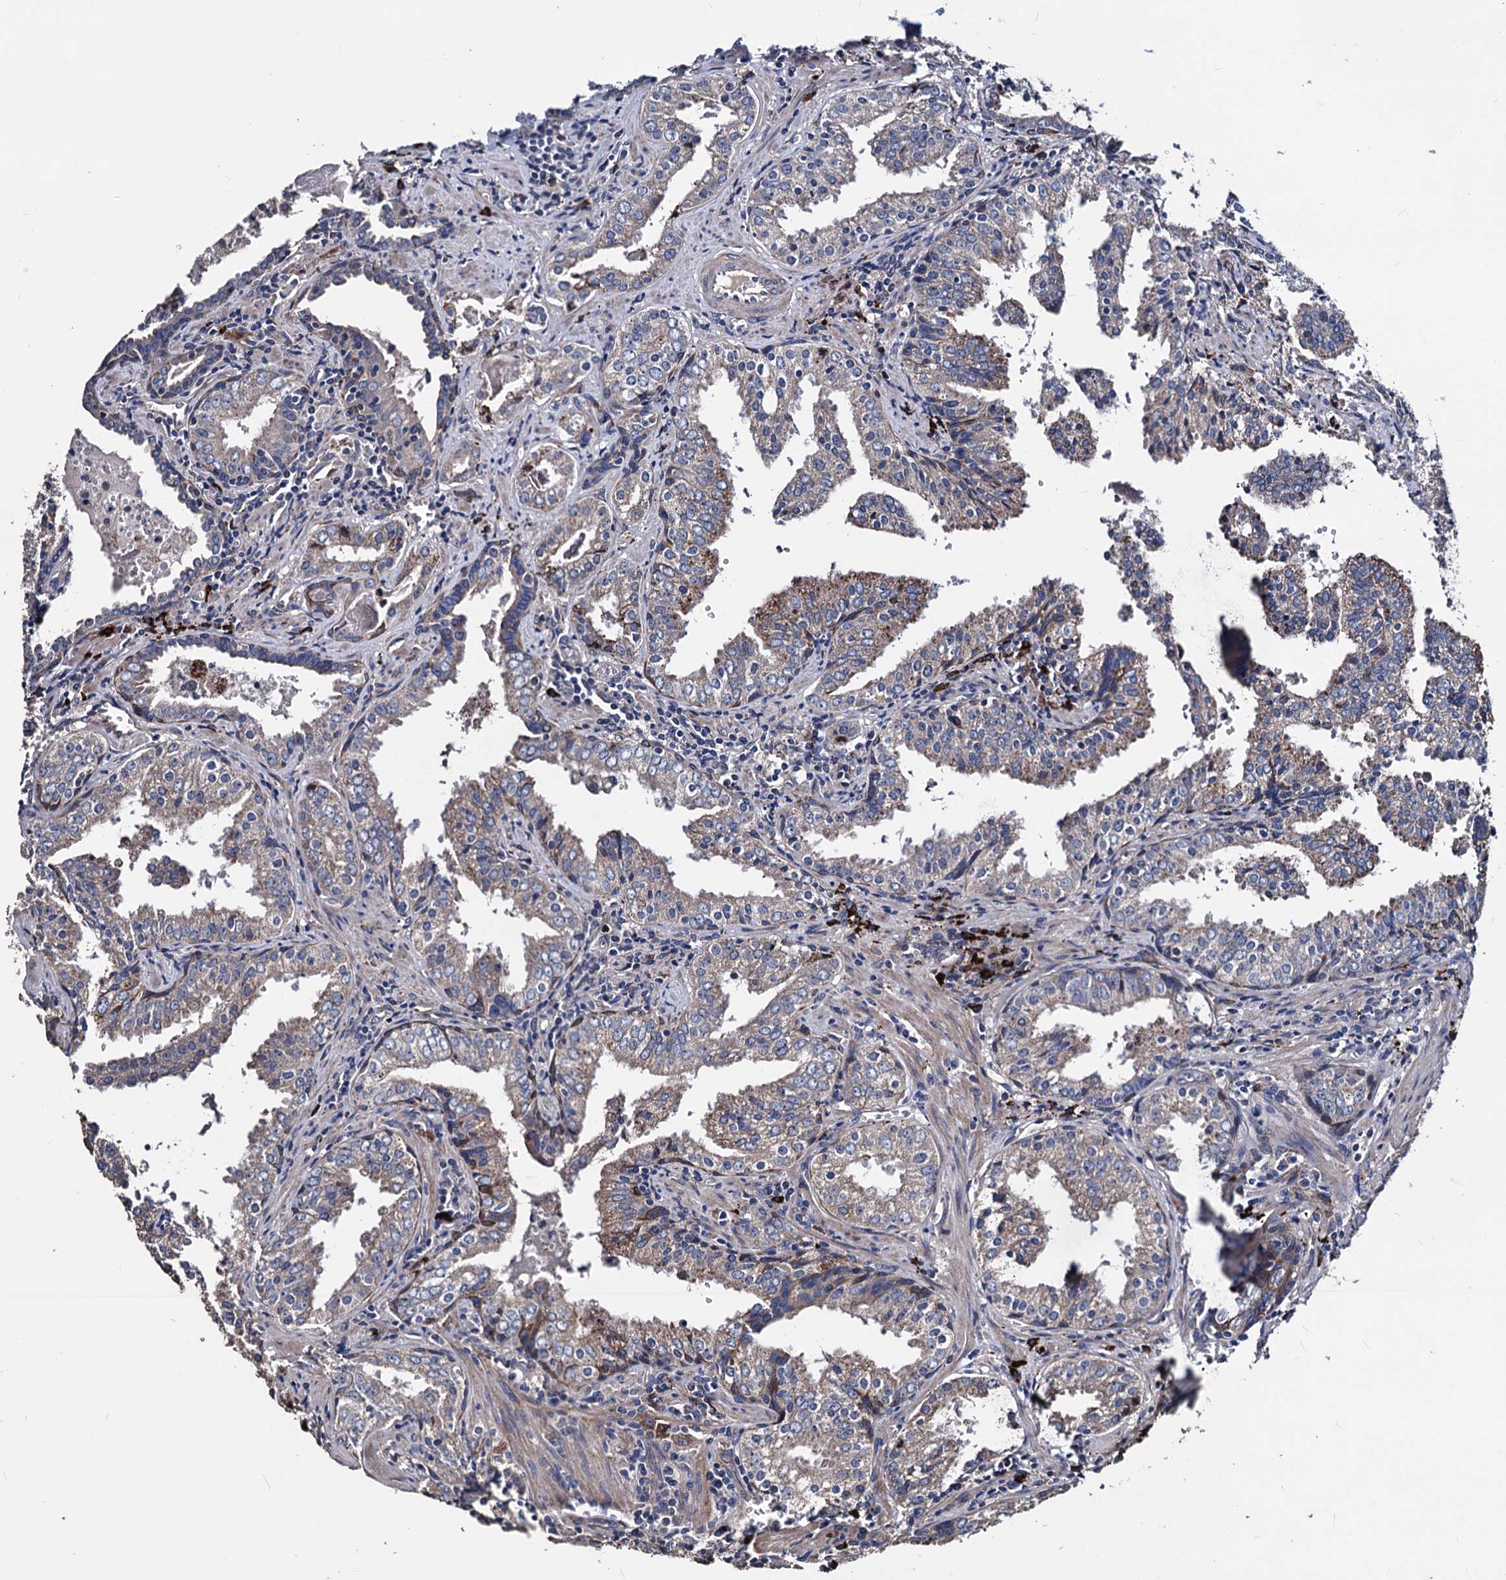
{"staining": {"intensity": "moderate", "quantity": "25%-75%", "location": "cytoplasmic/membranous"}, "tissue": "prostate cancer", "cell_type": "Tumor cells", "image_type": "cancer", "snomed": [{"axis": "morphology", "description": "Adenocarcinoma, High grade"}, {"axis": "topography", "description": "Prostate"}], "caption": "A histopathology image of human high-grade adenocarcinoma (prostate) stained for a protein demonstrates moderate cytoplasmic/membranous brown staining in tumor cells.", "gene": "AKAP11", "patient": {"sex": "male", "age": 68}}